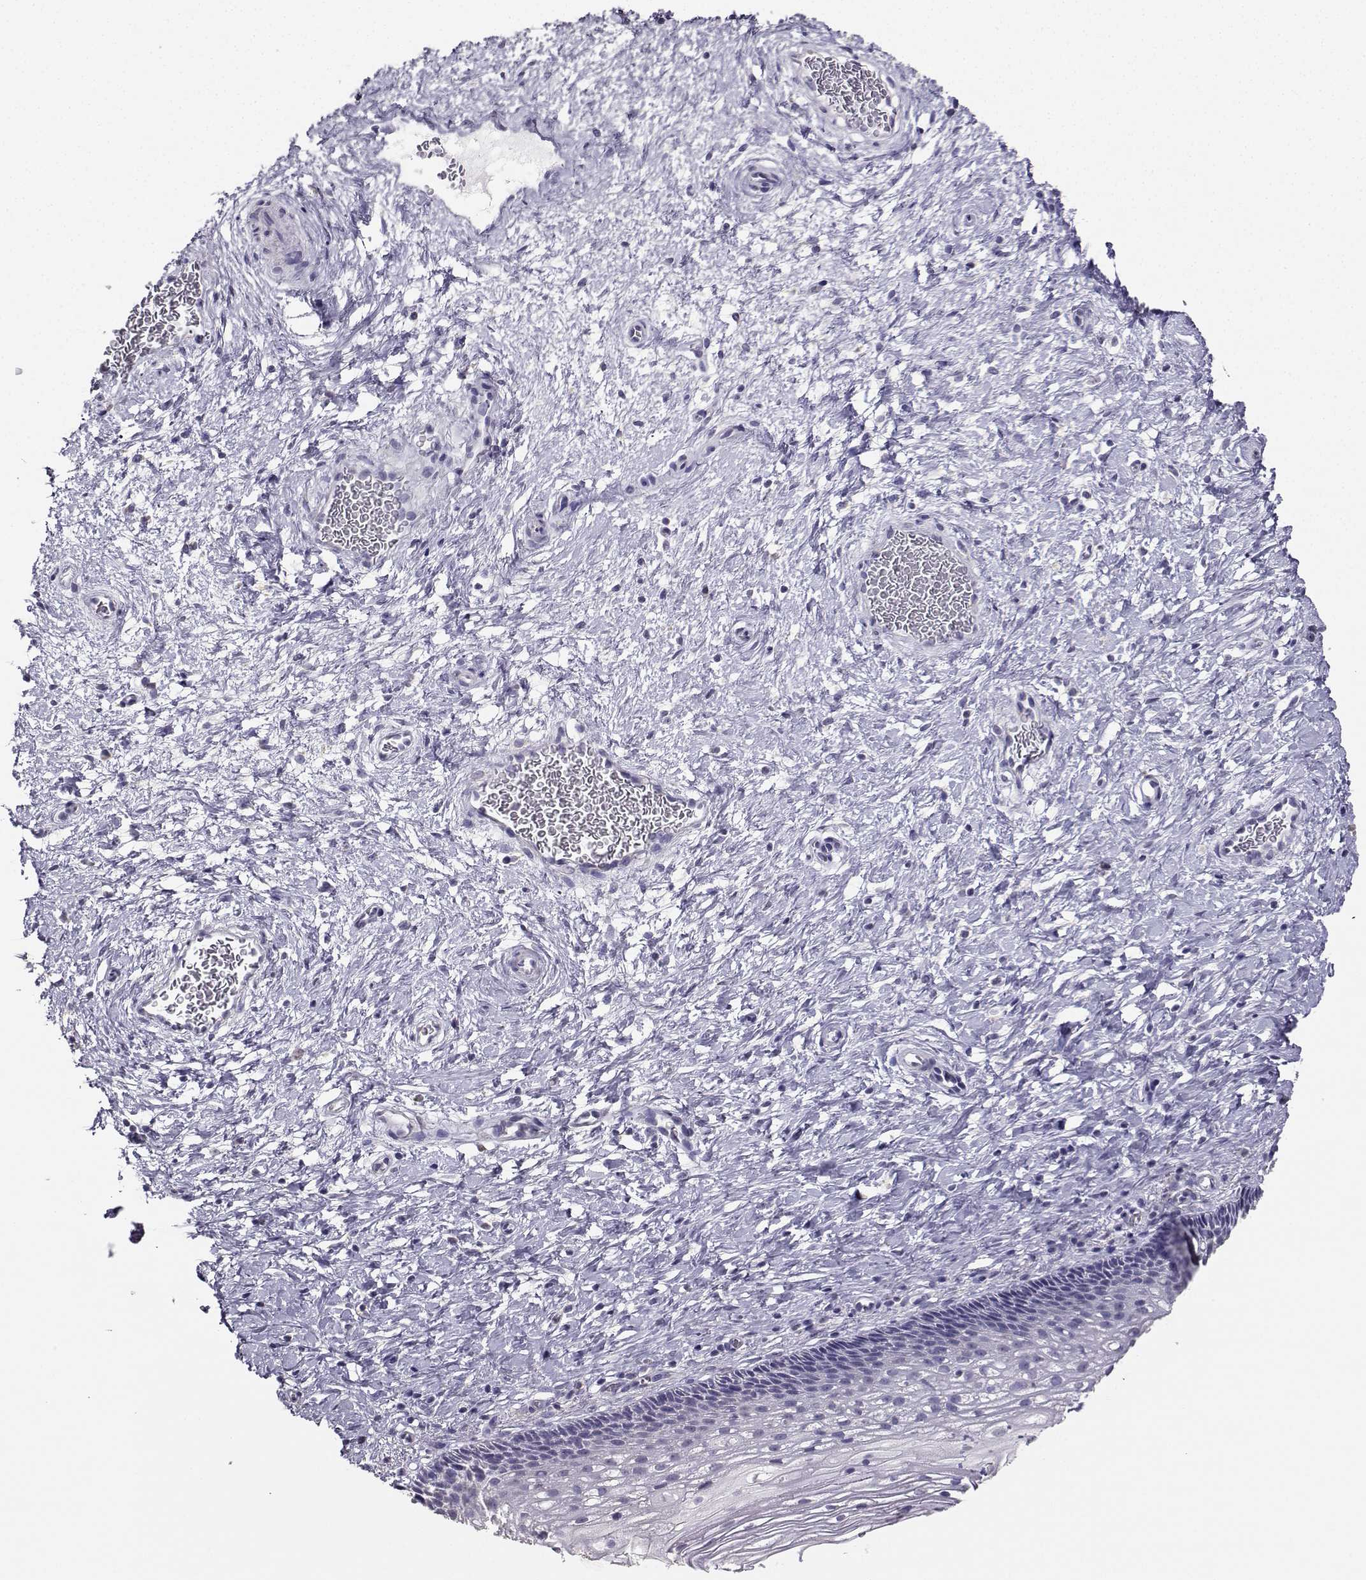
{"staining": {"intensity": "negative", "quantity": "none", "location": "none"}, "tissue": "cervix", "cell_type": "Glandular cells", "image_type": "normal", "snomed": [{"axis": "morphology", "description": "Normal tissue, NOS"}, {"axis": "topography", "description": "Cervix"}], "caption": "The image exhibits no significant staining in glandular cells of cervix.", "gene": "AVP", "patient": {"sex": "female", "age": 34}}